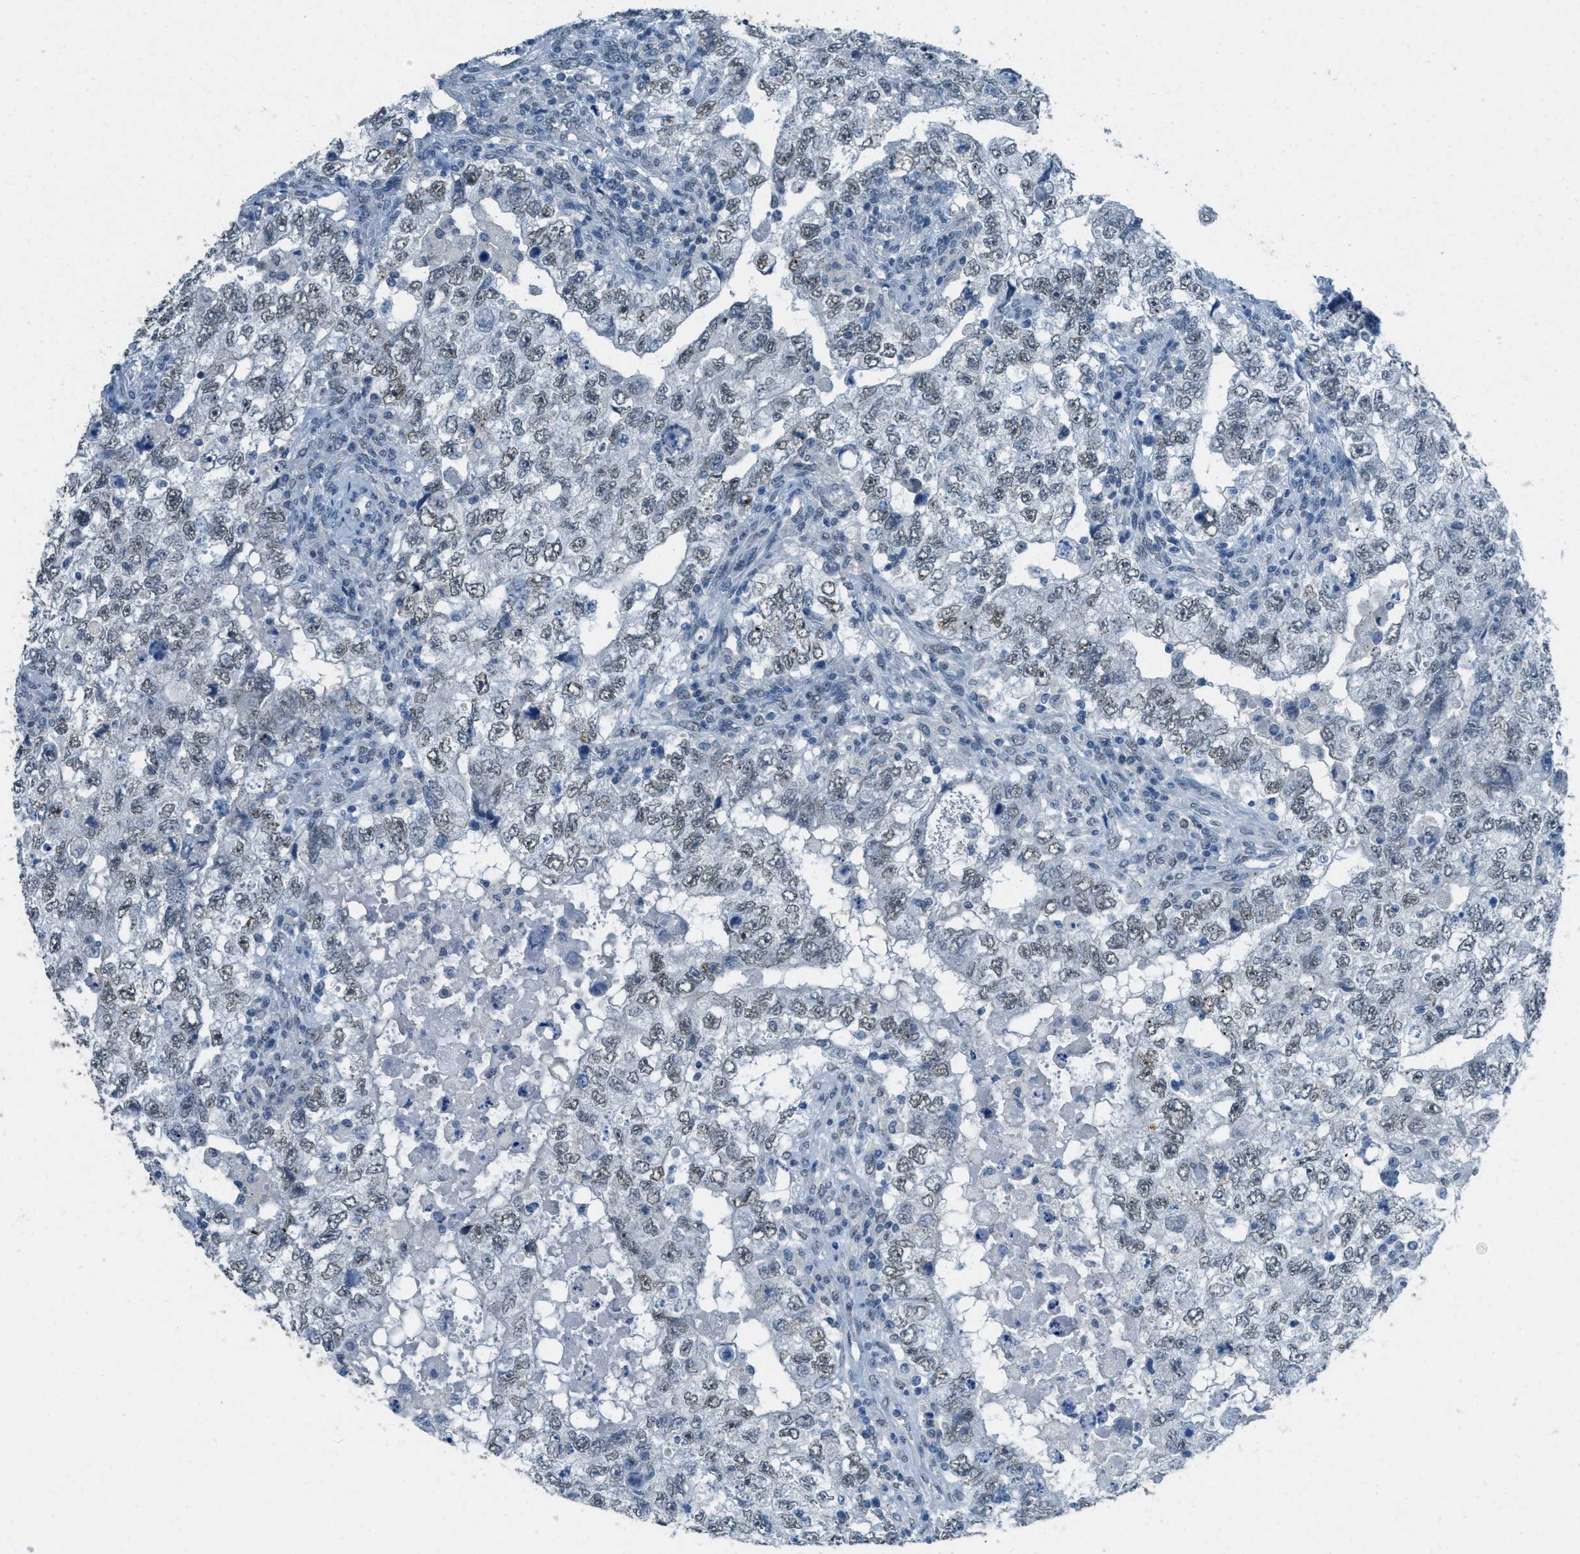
{"staining": {"intensity": "weak", "quantity": ">75%", "location": "nuclear"}, "tissue": "testis cancer", "cell_type": "Tumor cells", "image_type": "cancer", "snomed": [{"axis": "morphology", "description": "Carcinoma, Embryonal, NOS"}, {"axis": "topography", "description": "Testis"}], "caption": "Immunohistochemical staining of human testis cancer demonstrates low levels of weak nuclear staining in about >75% of tumor cells.", "gene": "TTC13", "patient": {"sex": "male", "age": 36}}